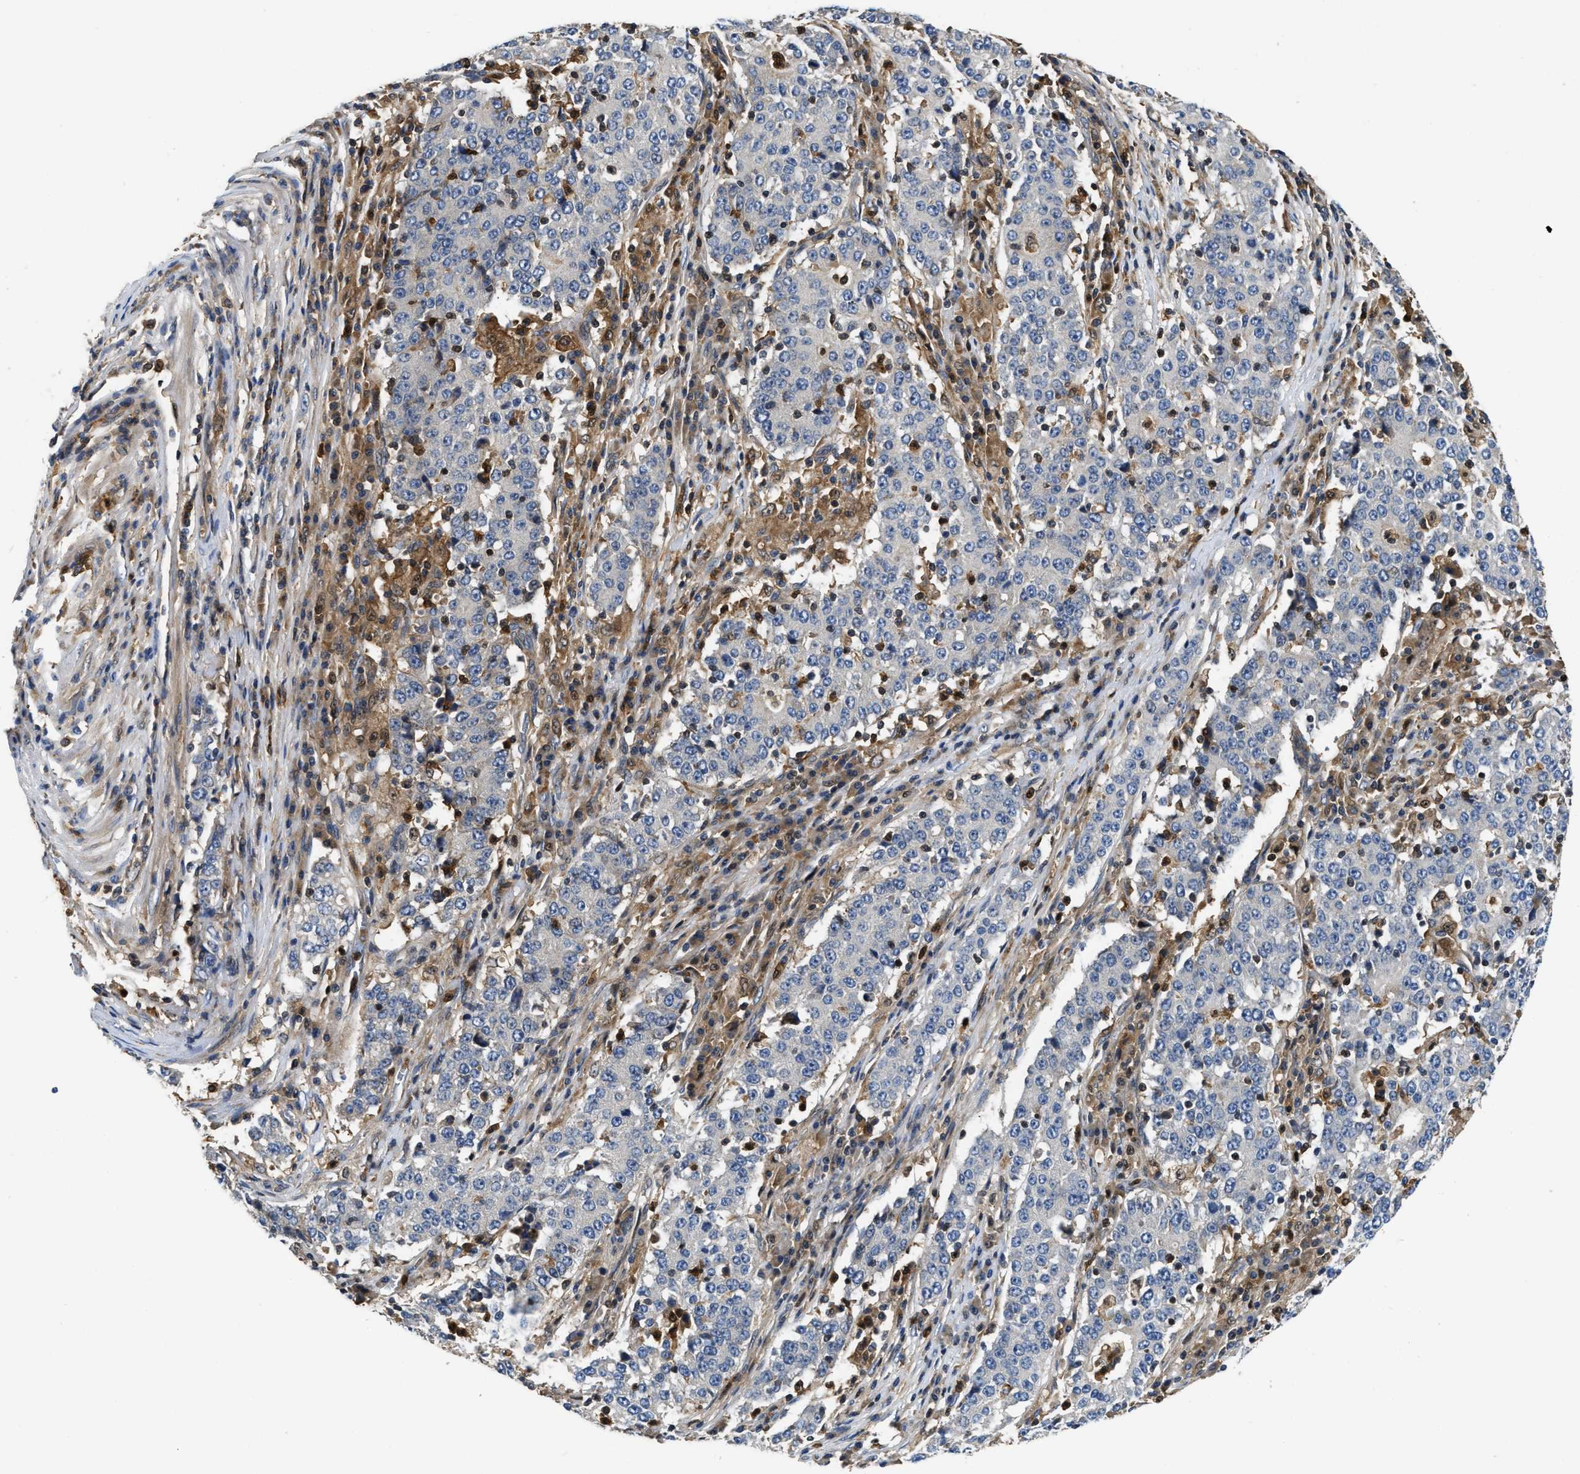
{"staining": {"intensity": "negative", "quantity": "none", "location": "none"}, "tissue": "stomach cancer", "cell_type": "Tumor cells", "image_type": "cancer", "snomed": [{"axis": "morphology", "description": "Adenocarcinoma, NOS"}, {"axis": "topography", "description": "Stomach"}], "caption": "The immunohistochemistry photomicrograph has no significant expression in tumor cells of stomach cancer (adenocarcinoma) tissue.", "gene": "OSTF1", "patient": {"sex": "male", "age": 59}}